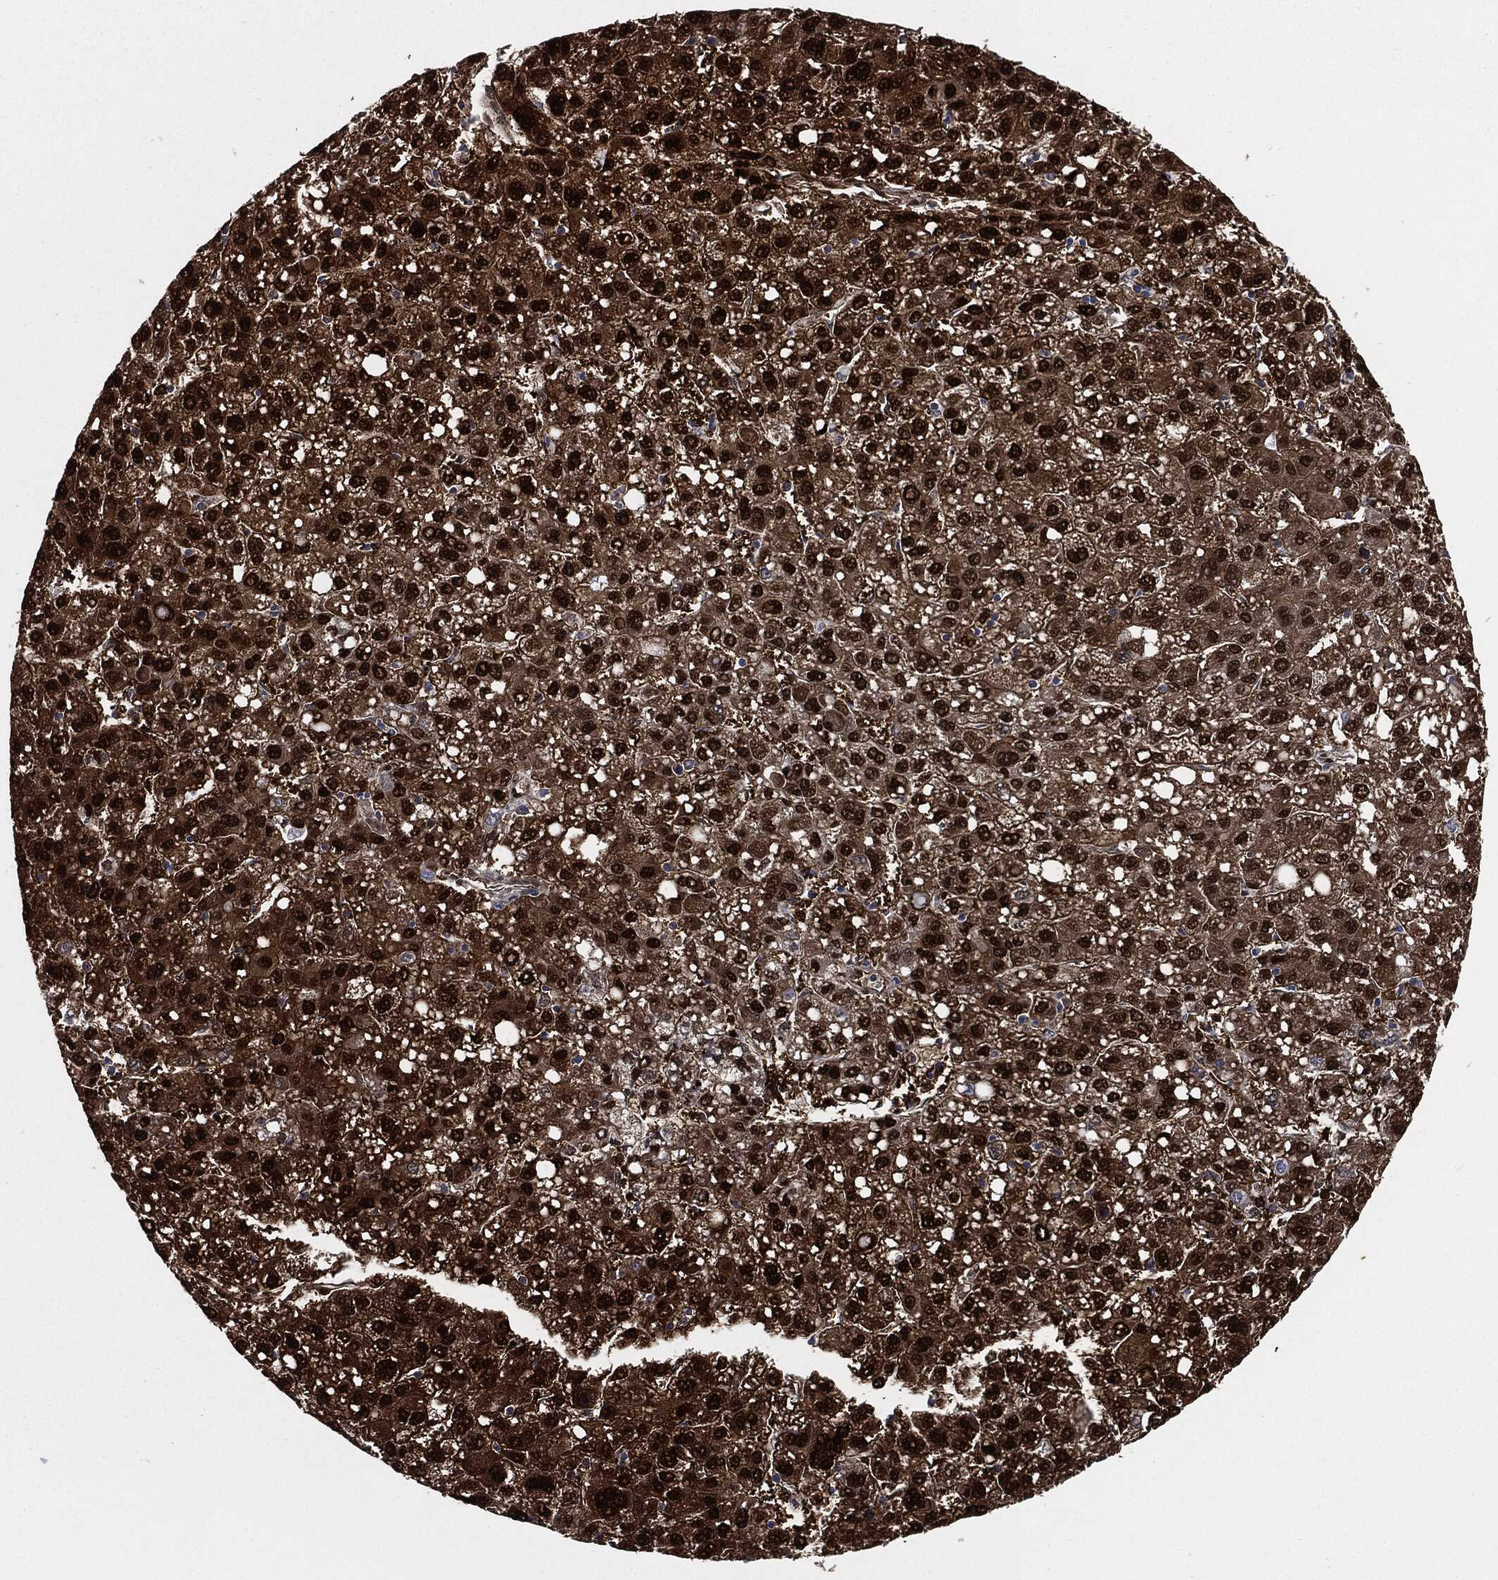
{"staining": {"intensity": "strong", "quantity": ">75%", "location": "cytoplasmic/membranous,nuclear"}, "tissue": "liver cancer", "cell_type": "Tumor cells", "image_type": "cancer", "snomed": [{"axis": "morphology", "description": "Carcinoma, Hepatocellular, NOS"}, {"axis": "topography", "description": "Liver"}], "caption": "Liver cancer tissue shows strong cytoplasmic/membranous and nuclear positivity in approximately >75% of tumor cells", "gene": "DCTN1", "patient": {"sex": "female", "age": 82}}